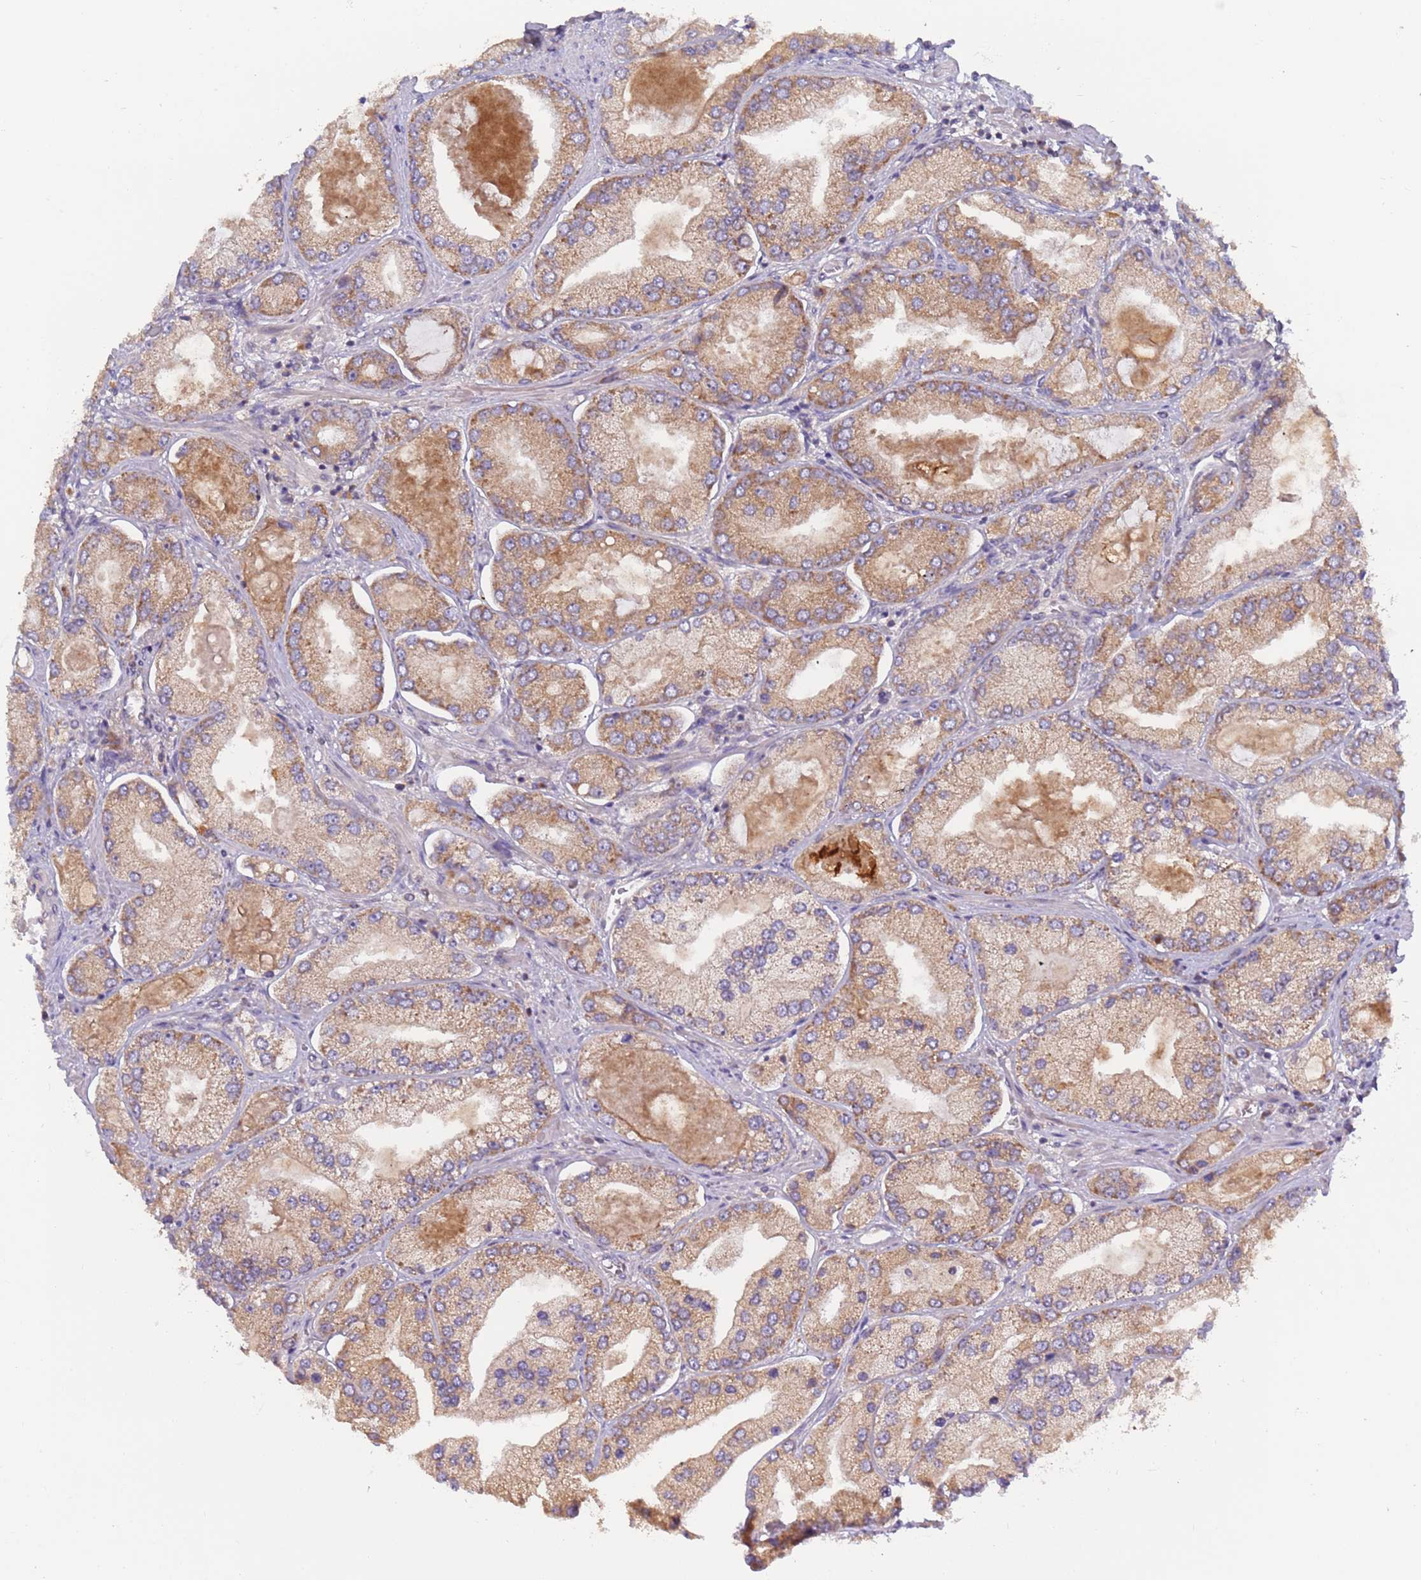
{"staining": {"intensity": "moderate", "quantity": ">75%", "location": "cytoplasmic/membranous"}, "tissue": "prostate cancer", "cell_type": "Tumor cells", "image_type": "cancer", "snomed": [{"axis": "morphology", "description": "Adenocarcinoma, High grade"}, {"axis": "topography", "description": "Prostate"}], "caption": "Prostate cancer stained with immunohistochemistry (IHC) exhibits moderate cytoplasmic/membranous expression in about >75% of tumor cells.", "gene": "OR5A2", "patient": {"sex": "male", "age": 68}}